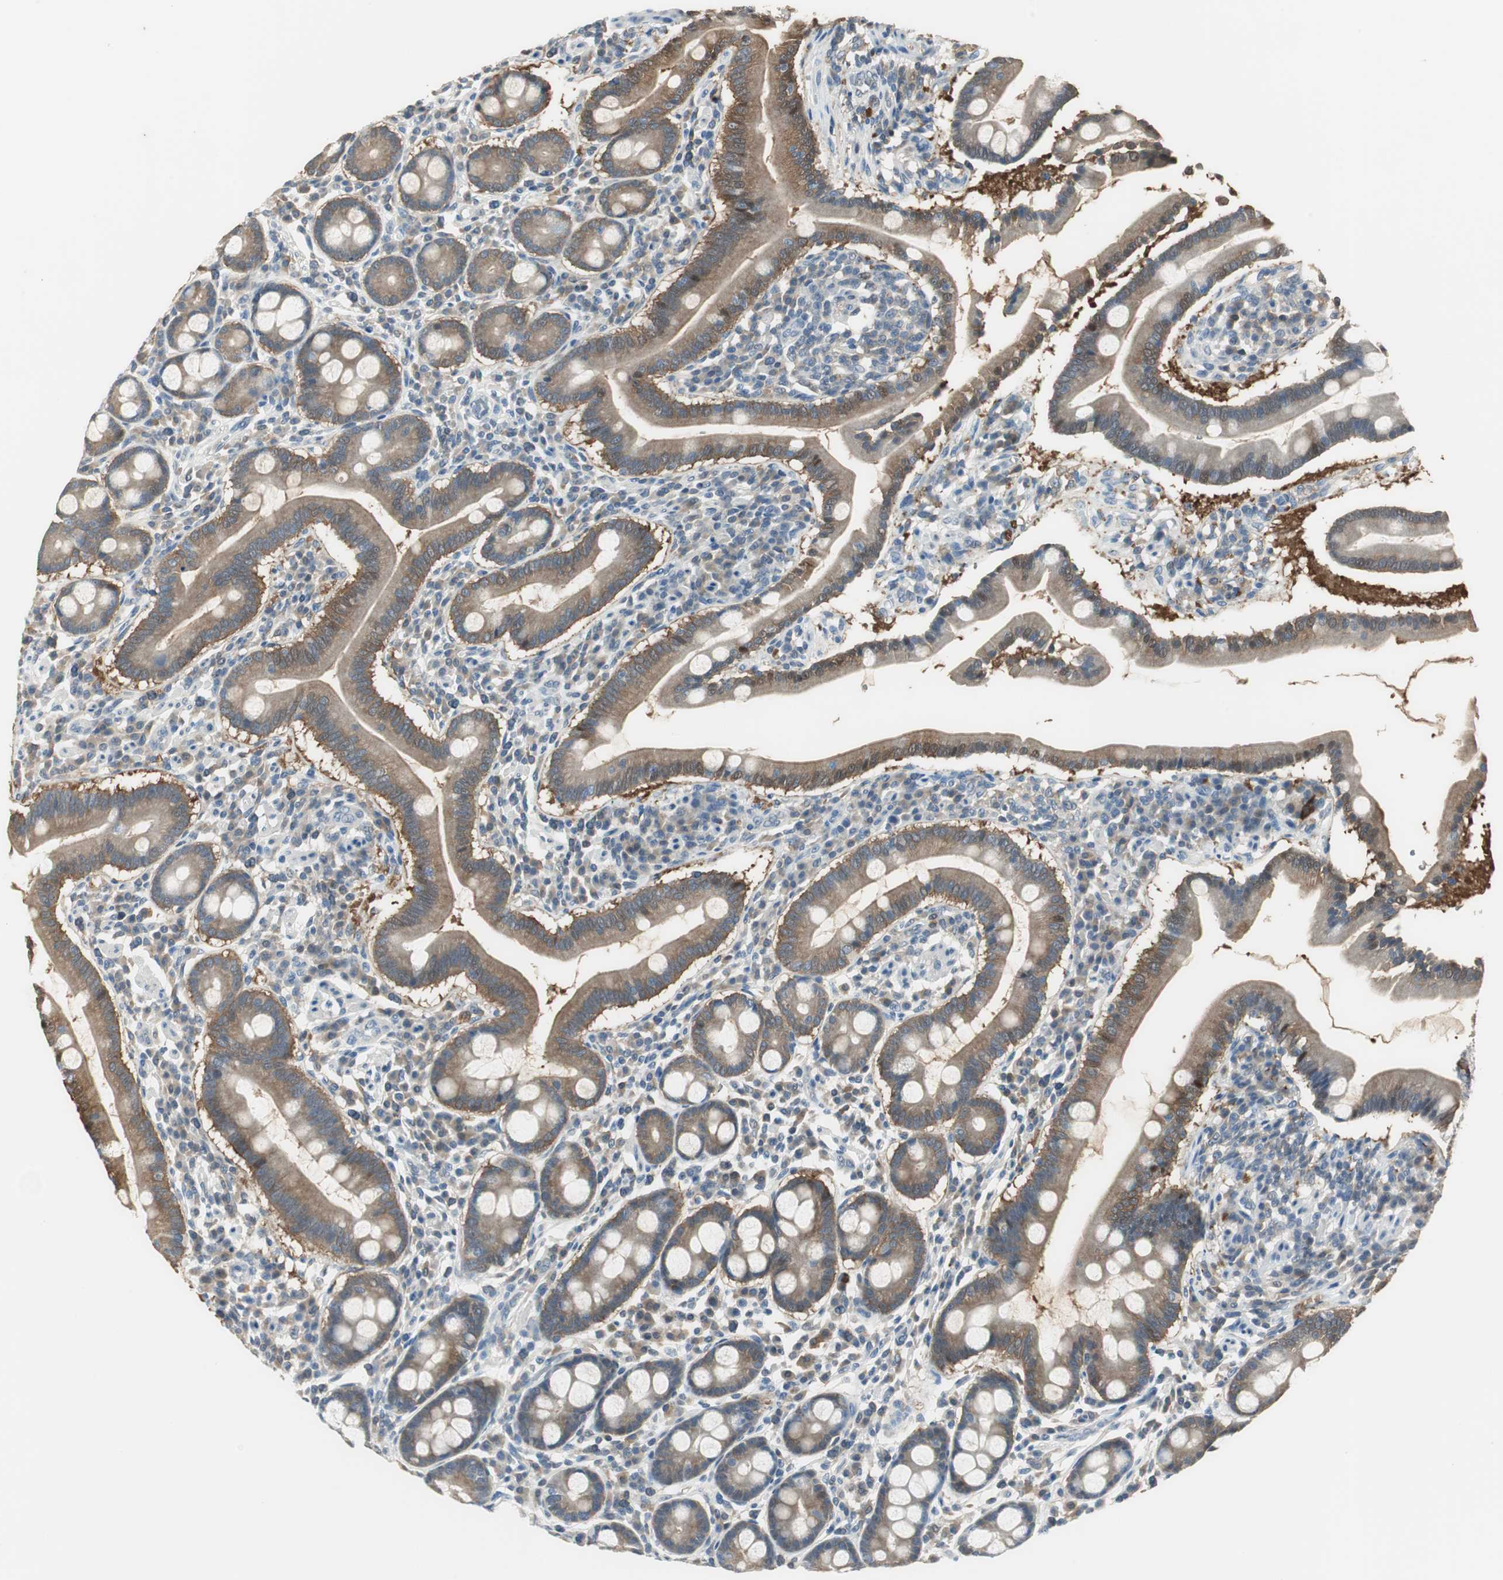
{"staining": {"intensity": "moderate", "quantity": ">75%", "location": "cytoplasmic/membranous"}, "tissue": "duodenum", "cell_type": "Glandular cells", "image_type": "normal", "snomed": [{"axis": "morphology", "description": "Normal tissue, NOS"}, {"axis": "topography", "description": "Duodenum"}], "caption": "A brown stain labels moderate cytoplasmic/membranous staining of a protein in glandular cells of benign duodenum.", "gene": "MSTO1", "patient": {"sex": "male", "age": 50}}